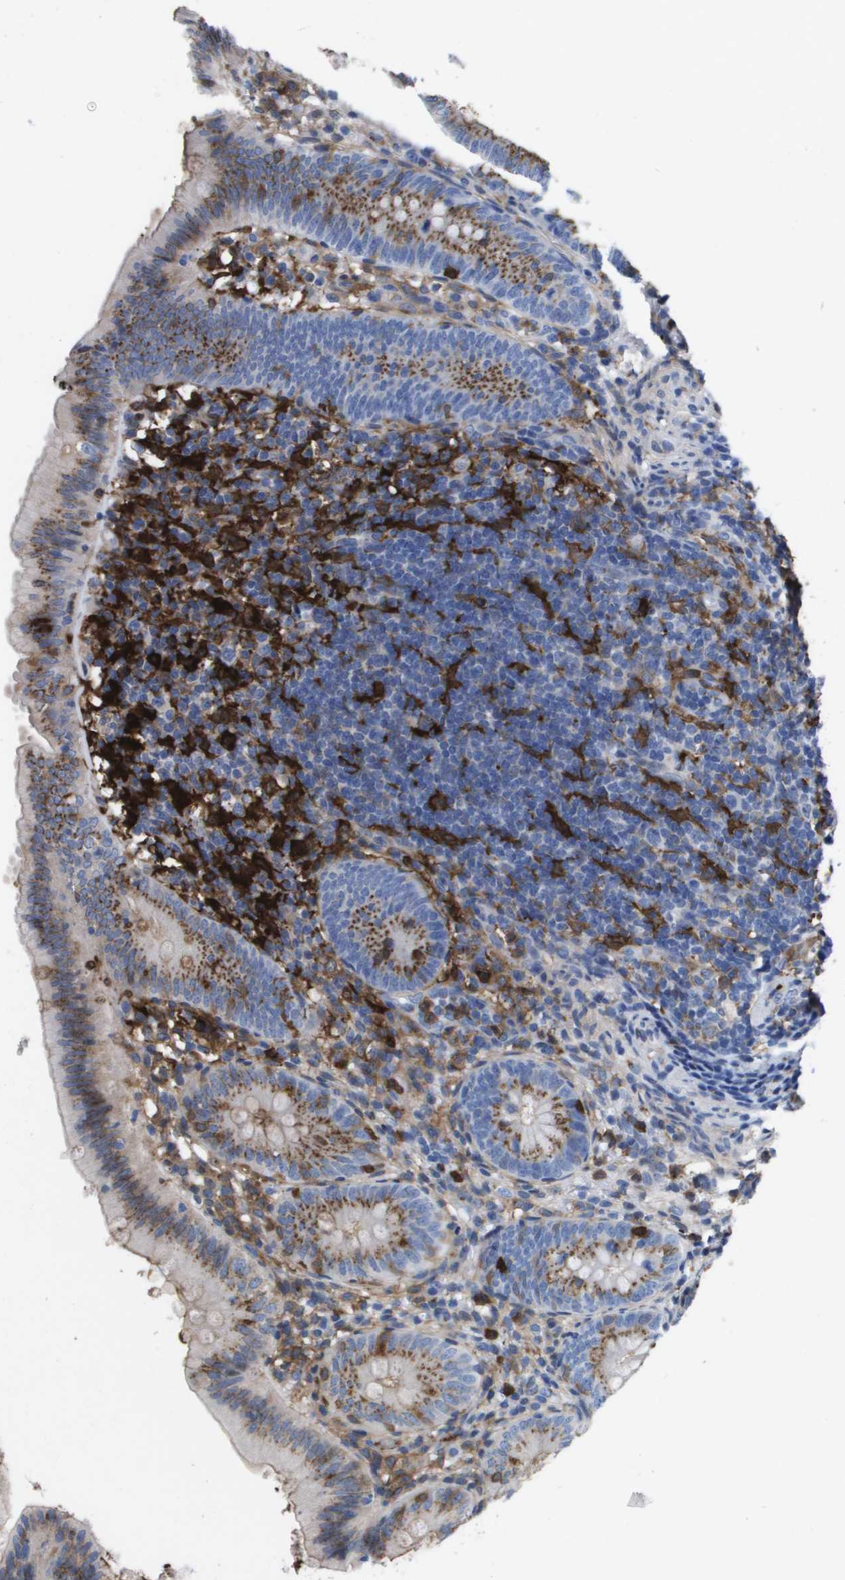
{"staining": {"intensity": "moderate", "quantity": ">75%", "location": "cytoplasmic/membranous"}, "tissue": "appendix", "cell_type": "Glandular cells", "image_type": "normal", "snomed": [{"axis": "morphology", "description": "Normal tissue, NOS"}, {"axis": "topography", "description": "Appendix"}], "caption": "Brown immunohistochemical staining in normal human appendix exhibits moderate cytoplasmic/membranous positivity in about >75% of glandular cells.", "gene": "SLC37A2", "patient": {"sex": "male", "age": 1}}